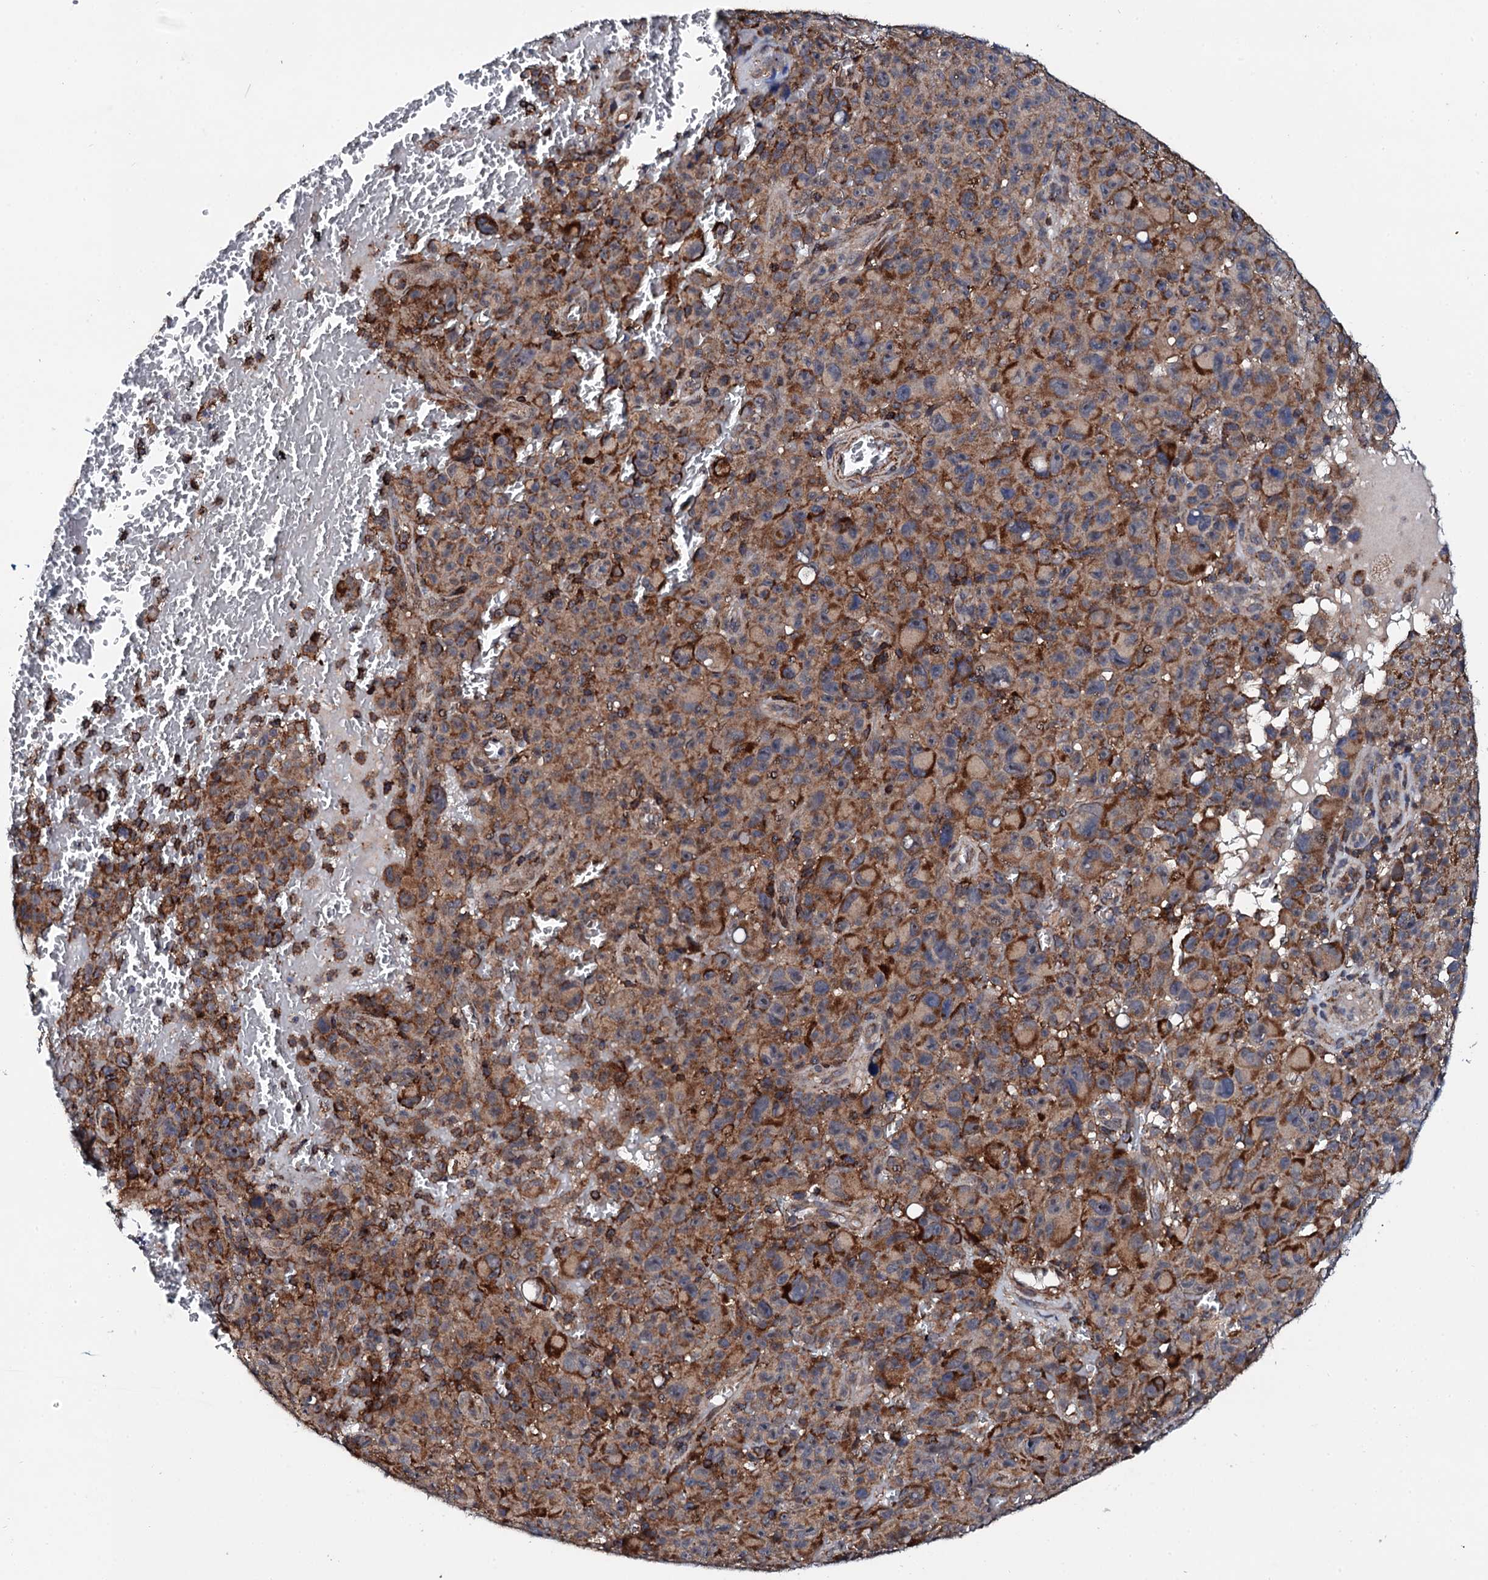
{"staining": {"intensity": "moderate", "quantity": ">75%", "location": "cytoplasmic/membranous"}, "tissue": "melanoma", "cell_type": "Tumor cells", "image_type": "cancer", "snomed": [{"axis": "morphology", "description": "Malignant melanoma, NOS"}, {"axis": "topography", "description": "Skin"}], "caption": "There is medium levels of moderate cytoplasmic/membranous positivity in tumor cells of melanoma, as demonstrated by immunohistochemical staining (brown color).", "gene": "COG4", "patient": {"sex": "female", "age": 82}}